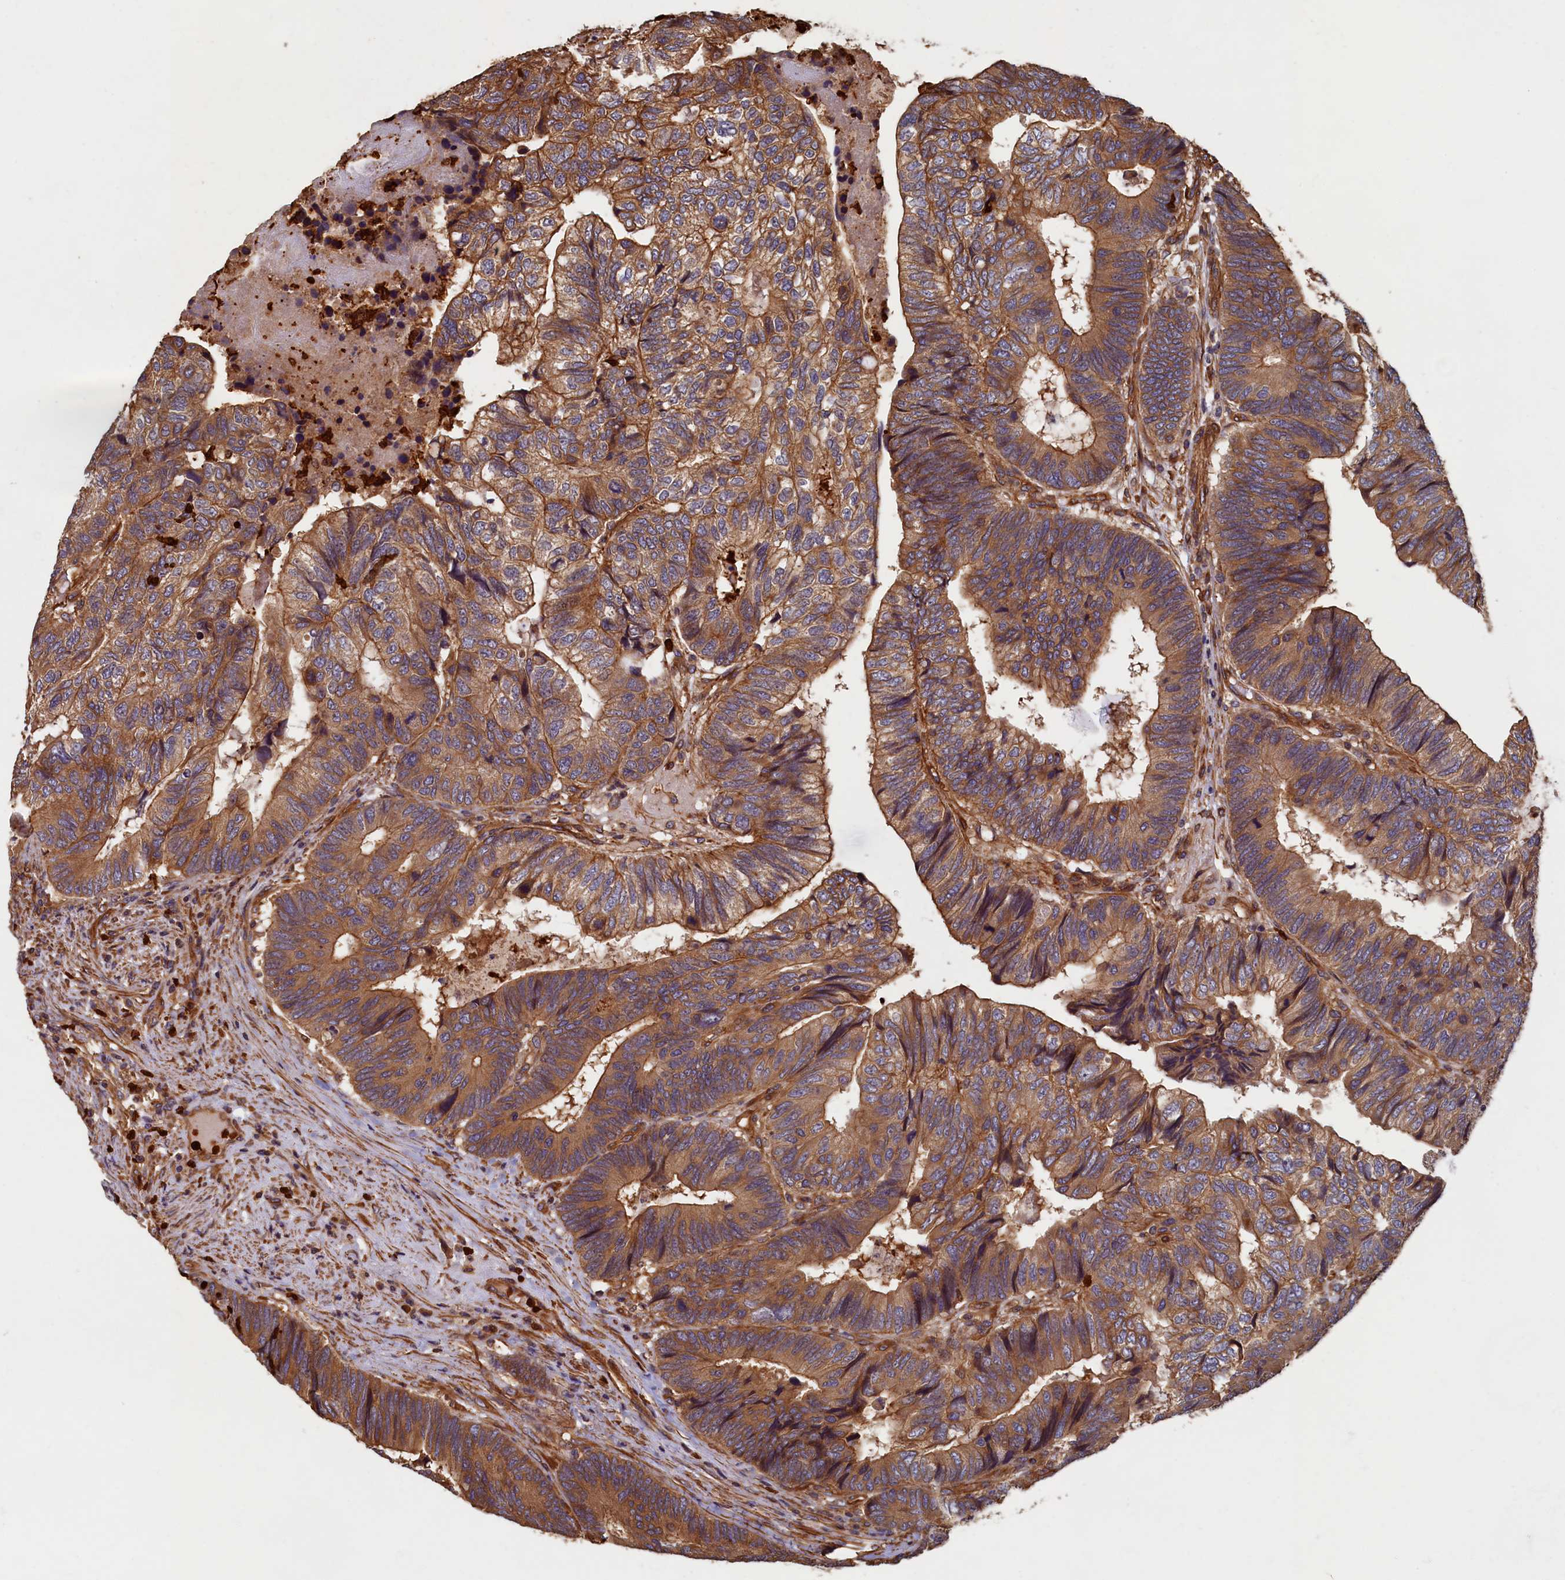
{"staining": {"intensity": "moderate", "quantity": ">75%", "location": "cytoplasmic/membranous"}, "tissue": "colorectal cancer", "cell_type": "Tumor cells", "image_type": "cancer", "snomed": [{"axis": "morphology", "description": "Adenocarcinoma, NOS"}, {"axis": "topography", "description": "Colon"}], "caption": "Colorectal cancer (adenocarcinoma) was stained to show a protein in brown. There is medium levels of moderate cytoplasmic/membranous positivity in about >75% of tumor cells. (IHC, brightfield microscopy, high magnification).", "gene": "CCDC102B", "patient": {"sex": "female", "age": 67}}